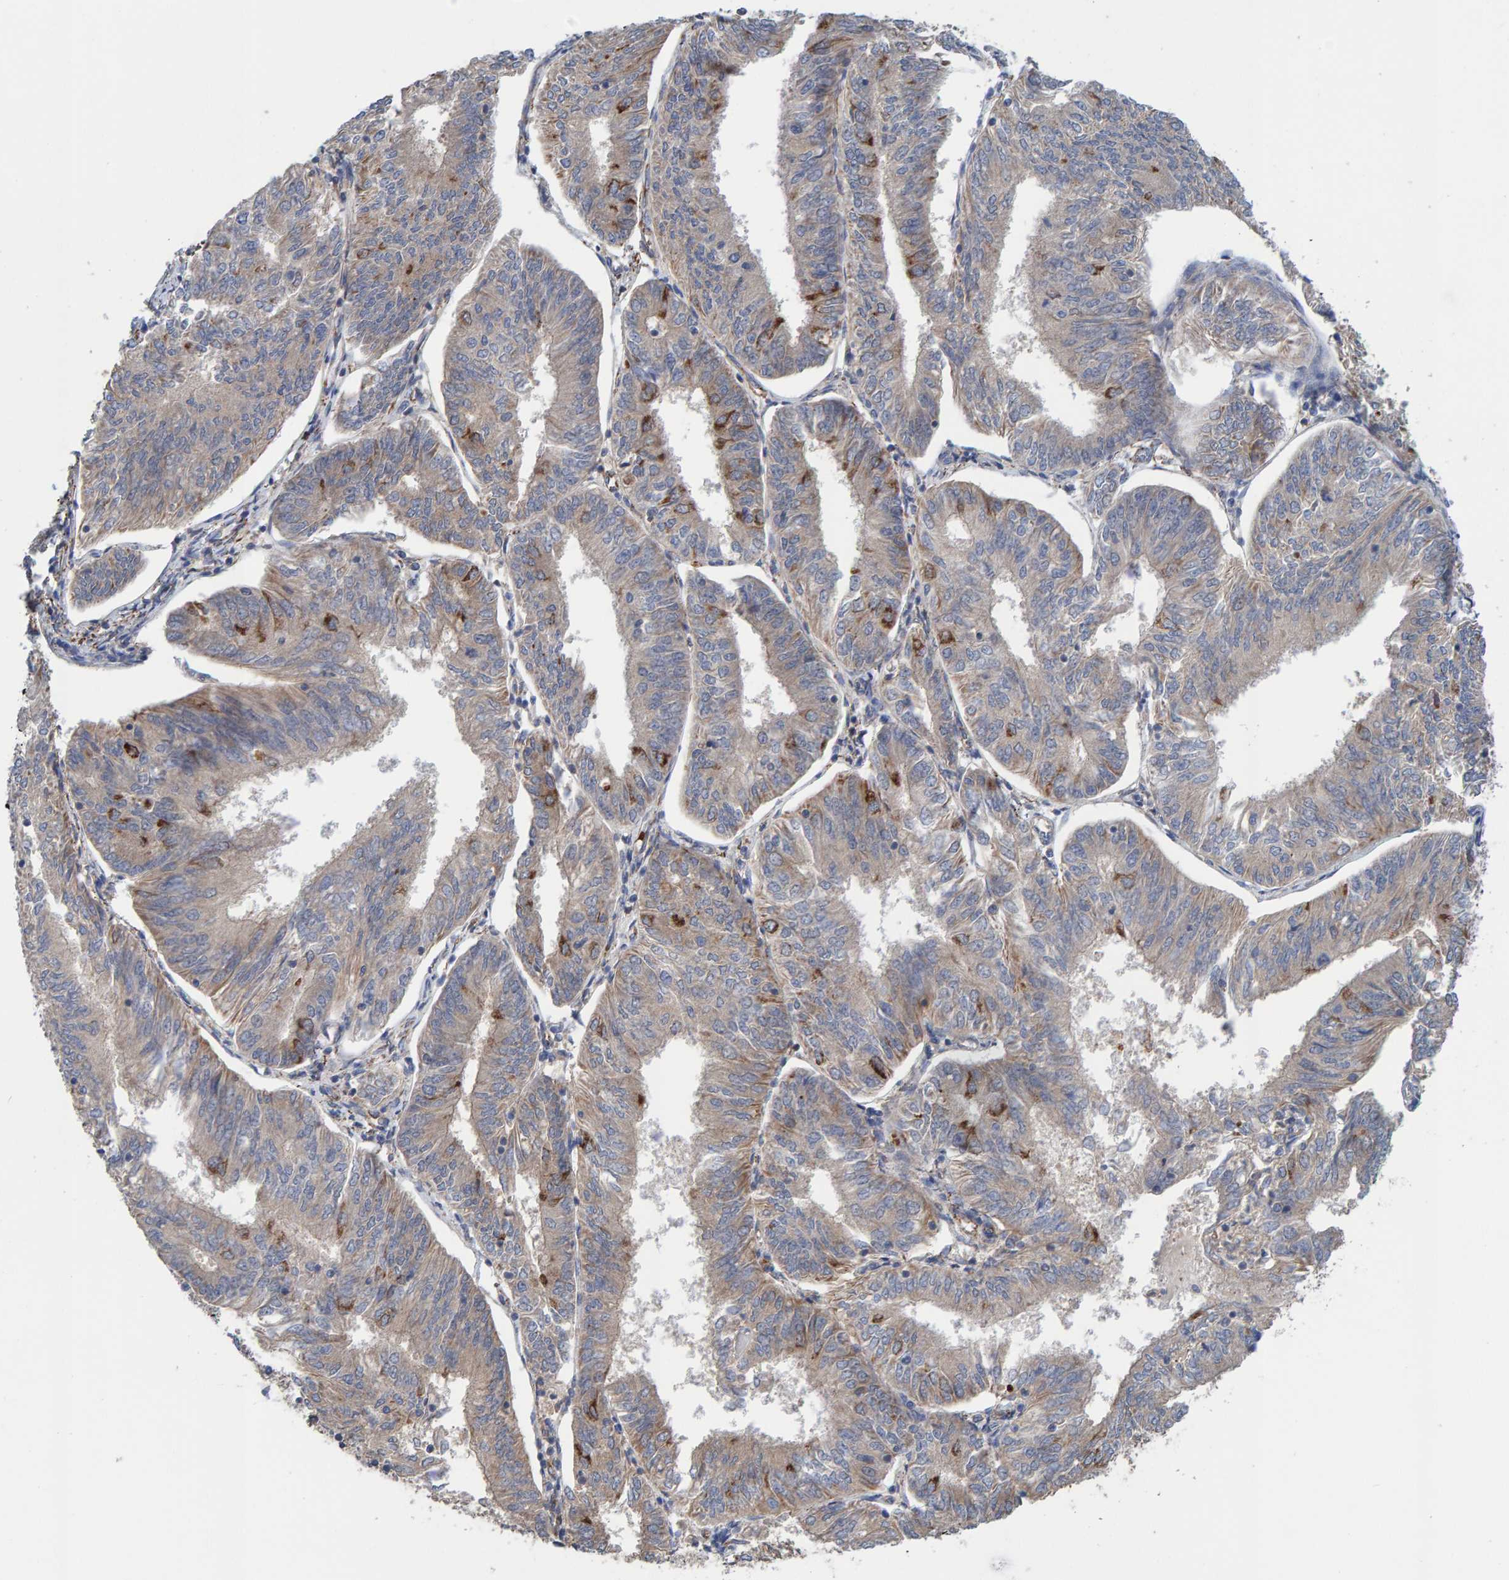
{"staining": {"intensity": "moderate", "quantity": "<25%", "location": "cytoplasmic/membranous"}, "tissue": "endometrial cancer", "cell_type": "Tumor cells", "image_type": "cancer", "snomed": [{"axis": "morphology", "description": "Adenocarcinoma, NOS"}, {"axis": "topography", "description": "Endometrium"}], "caption": "Tumor cells display low levels of moderate cytoplasmic/membranous positivity in about <25% of cells in endometrial cancer. (DAB = brown stain, brightfield microscopy at high magnification).", "gene": "LRSAM1", "patient": {"sex": "female", "age": 58}}